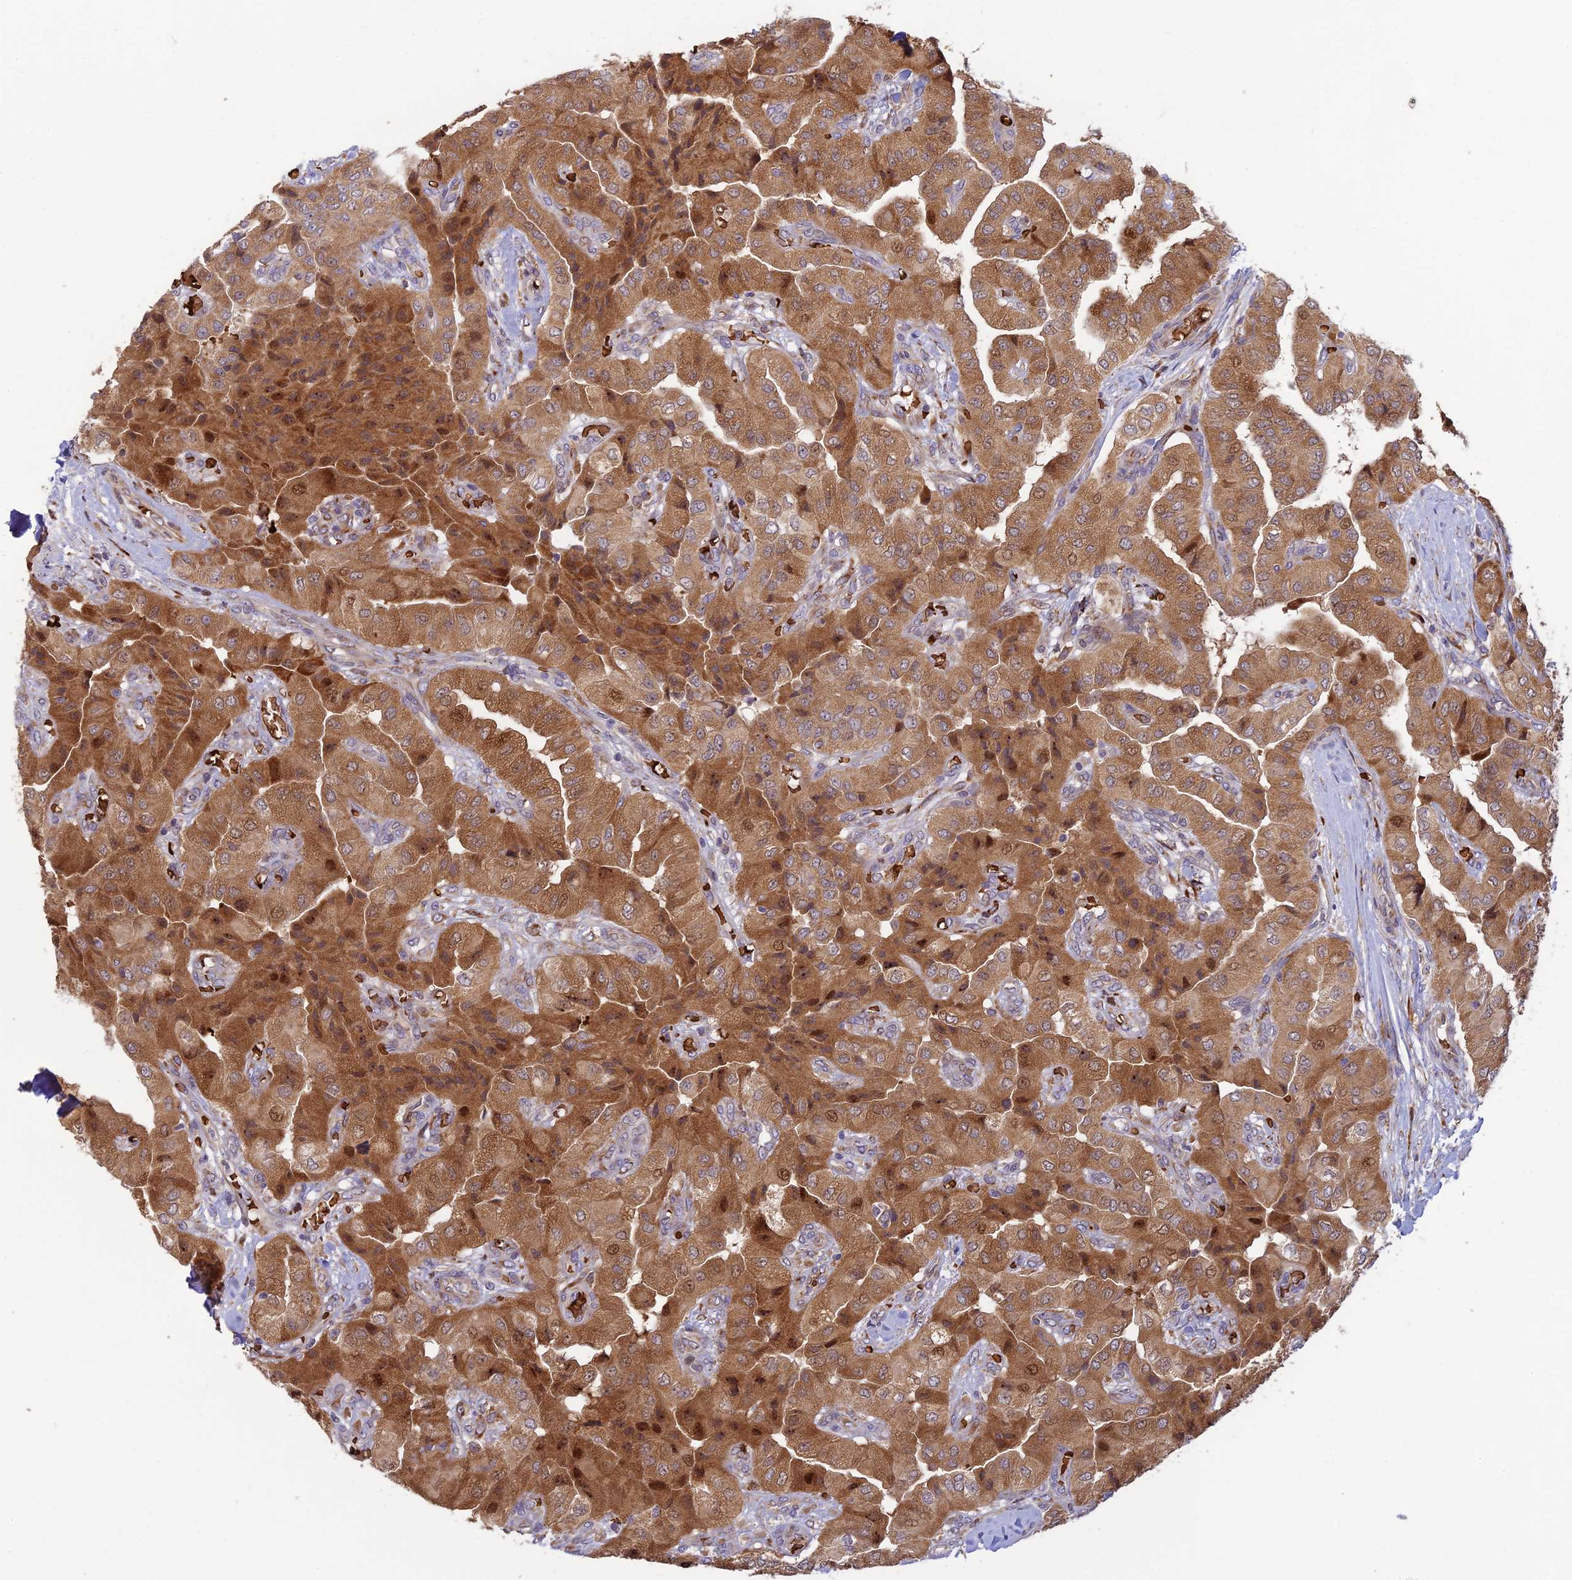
{"staining": {"intensity": "moderate", "quantity": ">75%", "location": "cytoplasmic/membranous"}, "tissue": "head and neck cancer", "cell_type": "Tumor cells", "image_type": "cancer", "snomed": [{"axis": "morphology", "description": "Adenocarcinoma, NOS"}, {"axis": "topography", "description": "Head-Neck"}], "caption": "Human head and neck cancer stained for a protein (brown) demonstrates moderate cytoplasmic/membranous positive expression in about >75% of tumor cells.", "gene": "UFSP2", "patient": {"sex": "male", "age": 66}}